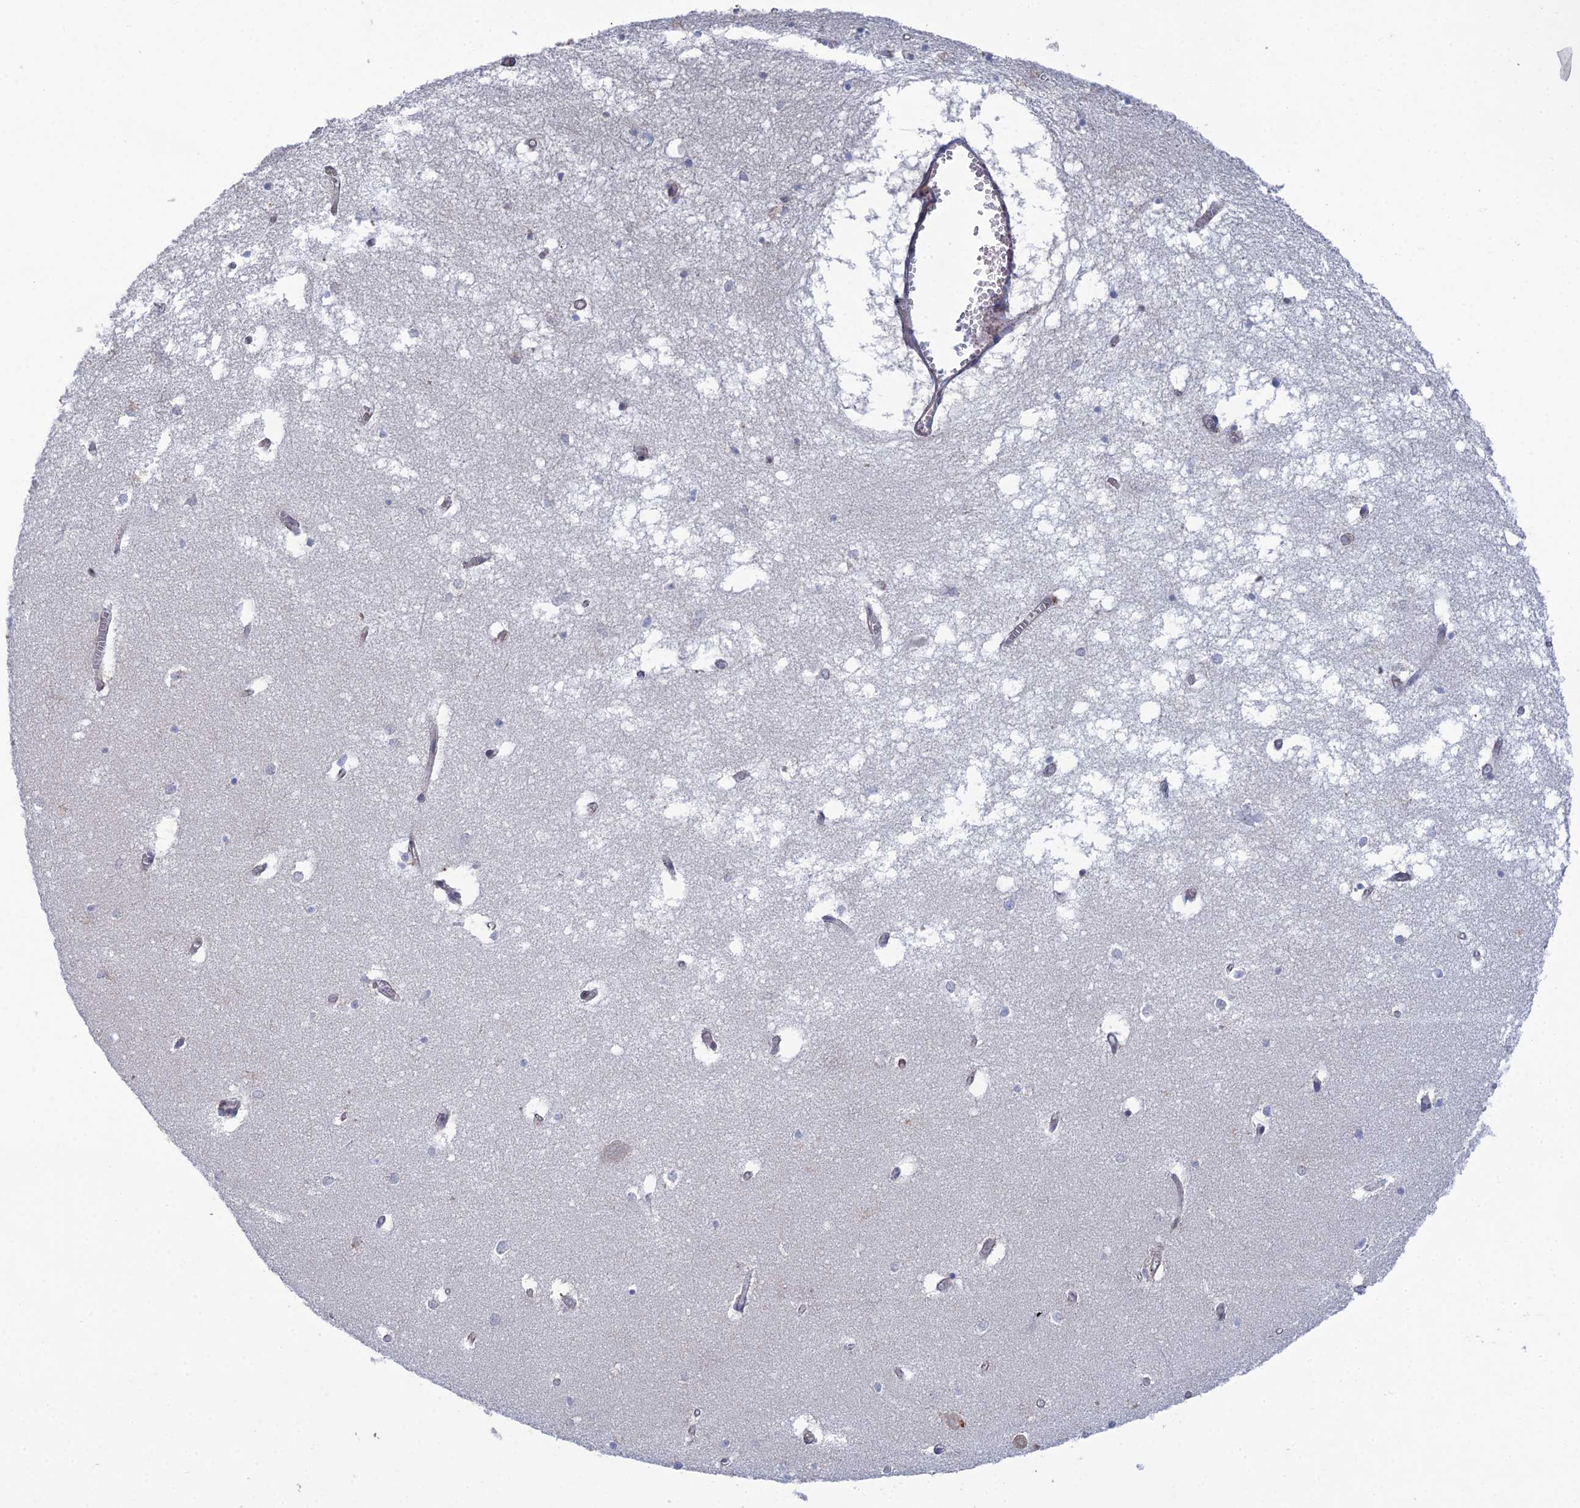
{"staining": {"intensity": "weak", "quantity": "<25%", "location": "cytoplasmic/membranous"}, "tissue": "hippocampus", "cell_type": "Glial cells", "image_type": "normal", "snomed": [{"axis": "morphology", "description": "Normal tissue, NOS"}, {"axis": "topography", "description": "Hippocampus"}], "caption": "High power microscopy micrograph of an immunohistochemistry micrograph of benign hippocampus, revealing no significant positivity in glial cells. (DAB (3,3'-diaminobenzidine) immunohistochemistry (IHC) with hematoxylin counter stain).", "gene": "TRAPPC6A", "patient": {"sex": "male", "age": 70}}